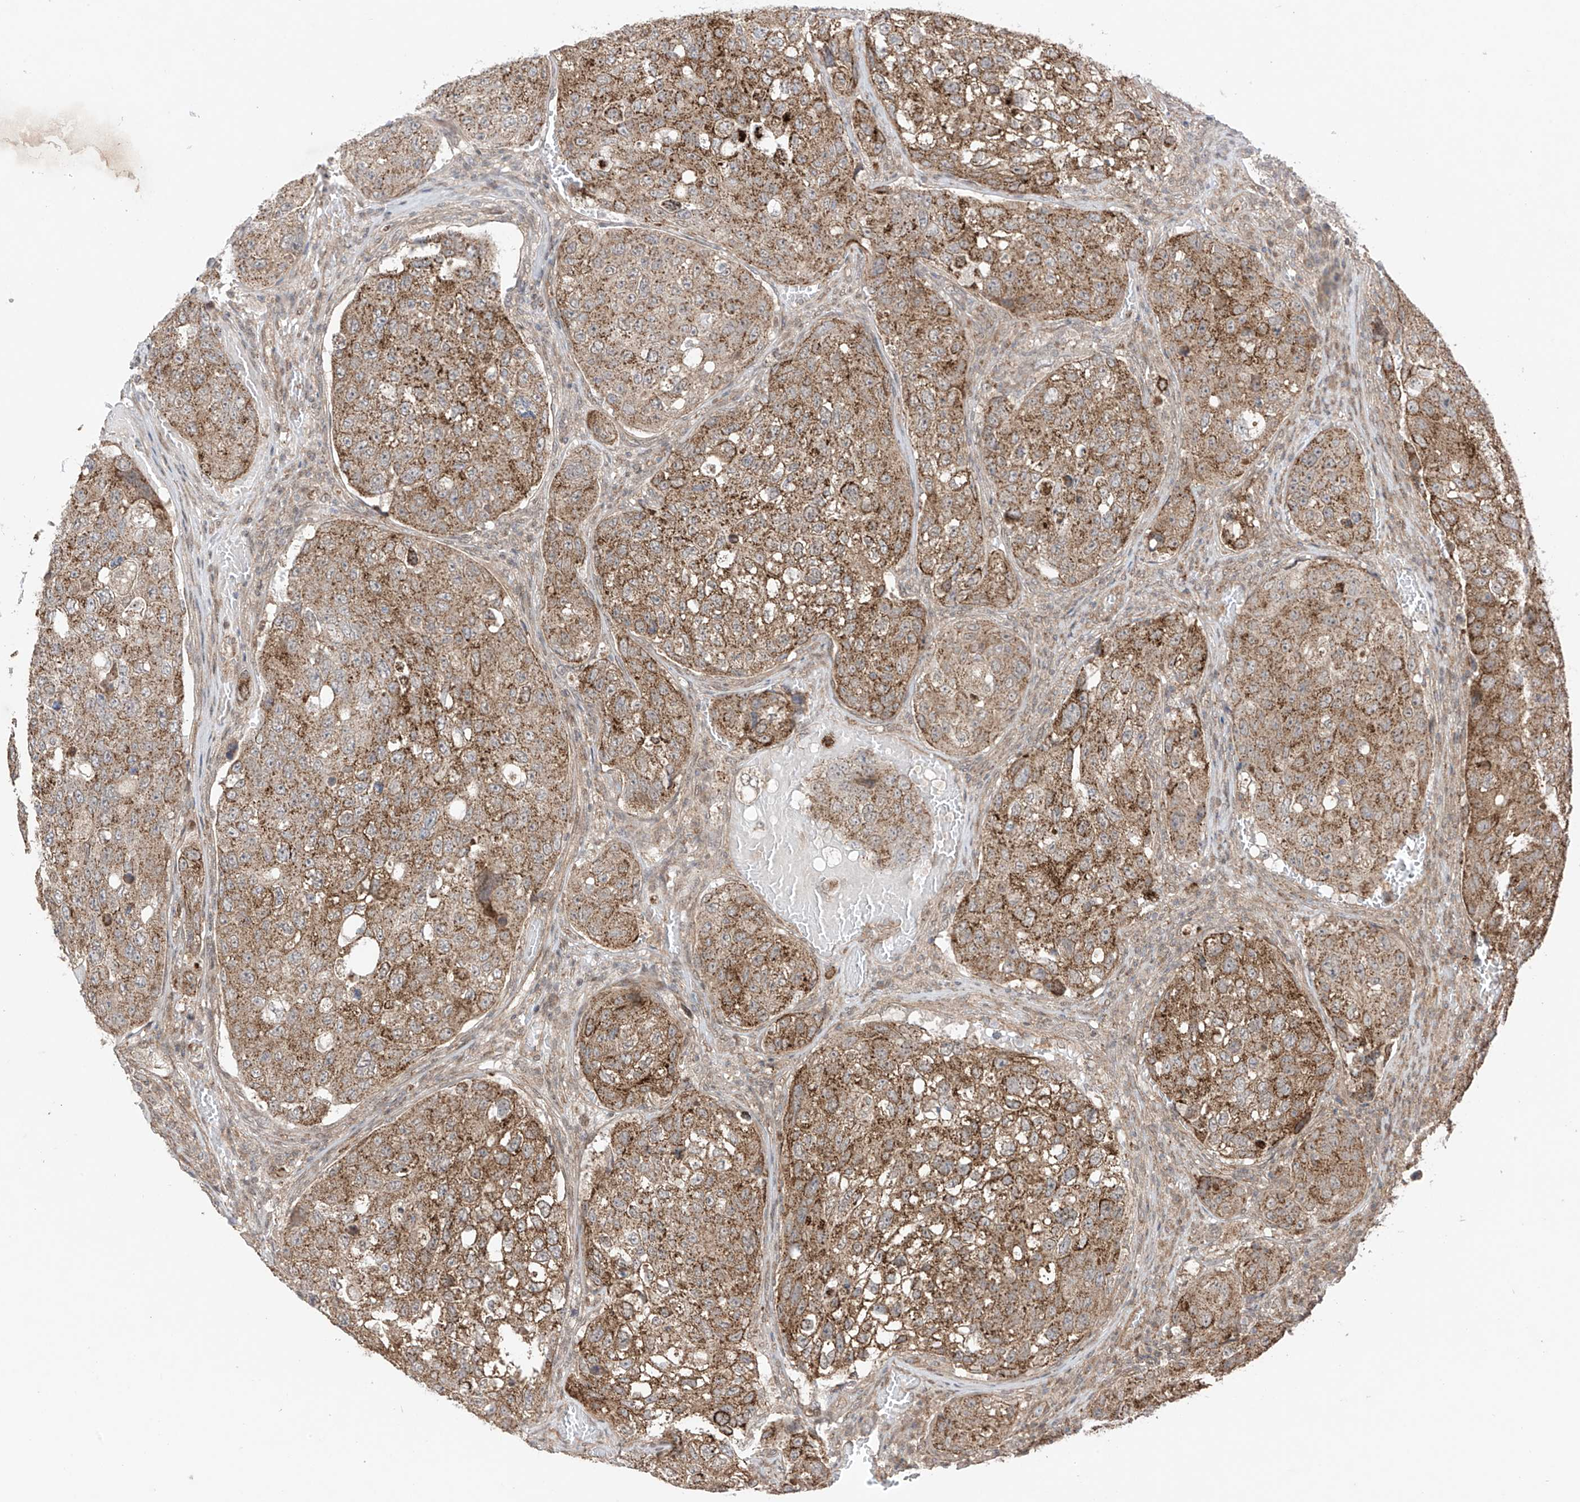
{"staining": {"intensity": "moderate", "quantity": ">75%", "location": "cytoplasmic/membranous"}, "tissue": "urothelial cancer", "cell_type": "Tumor cells", "image_type": "cancer", "snomed": [{"axis": "morphology", "description": "Urothelial carcinoma, High grade"}, {"axis": "topography", "description": "Lymph node"}, {"axis": "topography", "description": "Urinary bladder"}], "caption": "A photomicrograph showing moderate cytoplasmic/membranous staining in about >75% of tumor cells in urothelial carcinoma (high-grade), as visualized by brown immunohistochemical staining.", "gene": "ABCD1", "patient": {"sex": "male", "age": 51}}